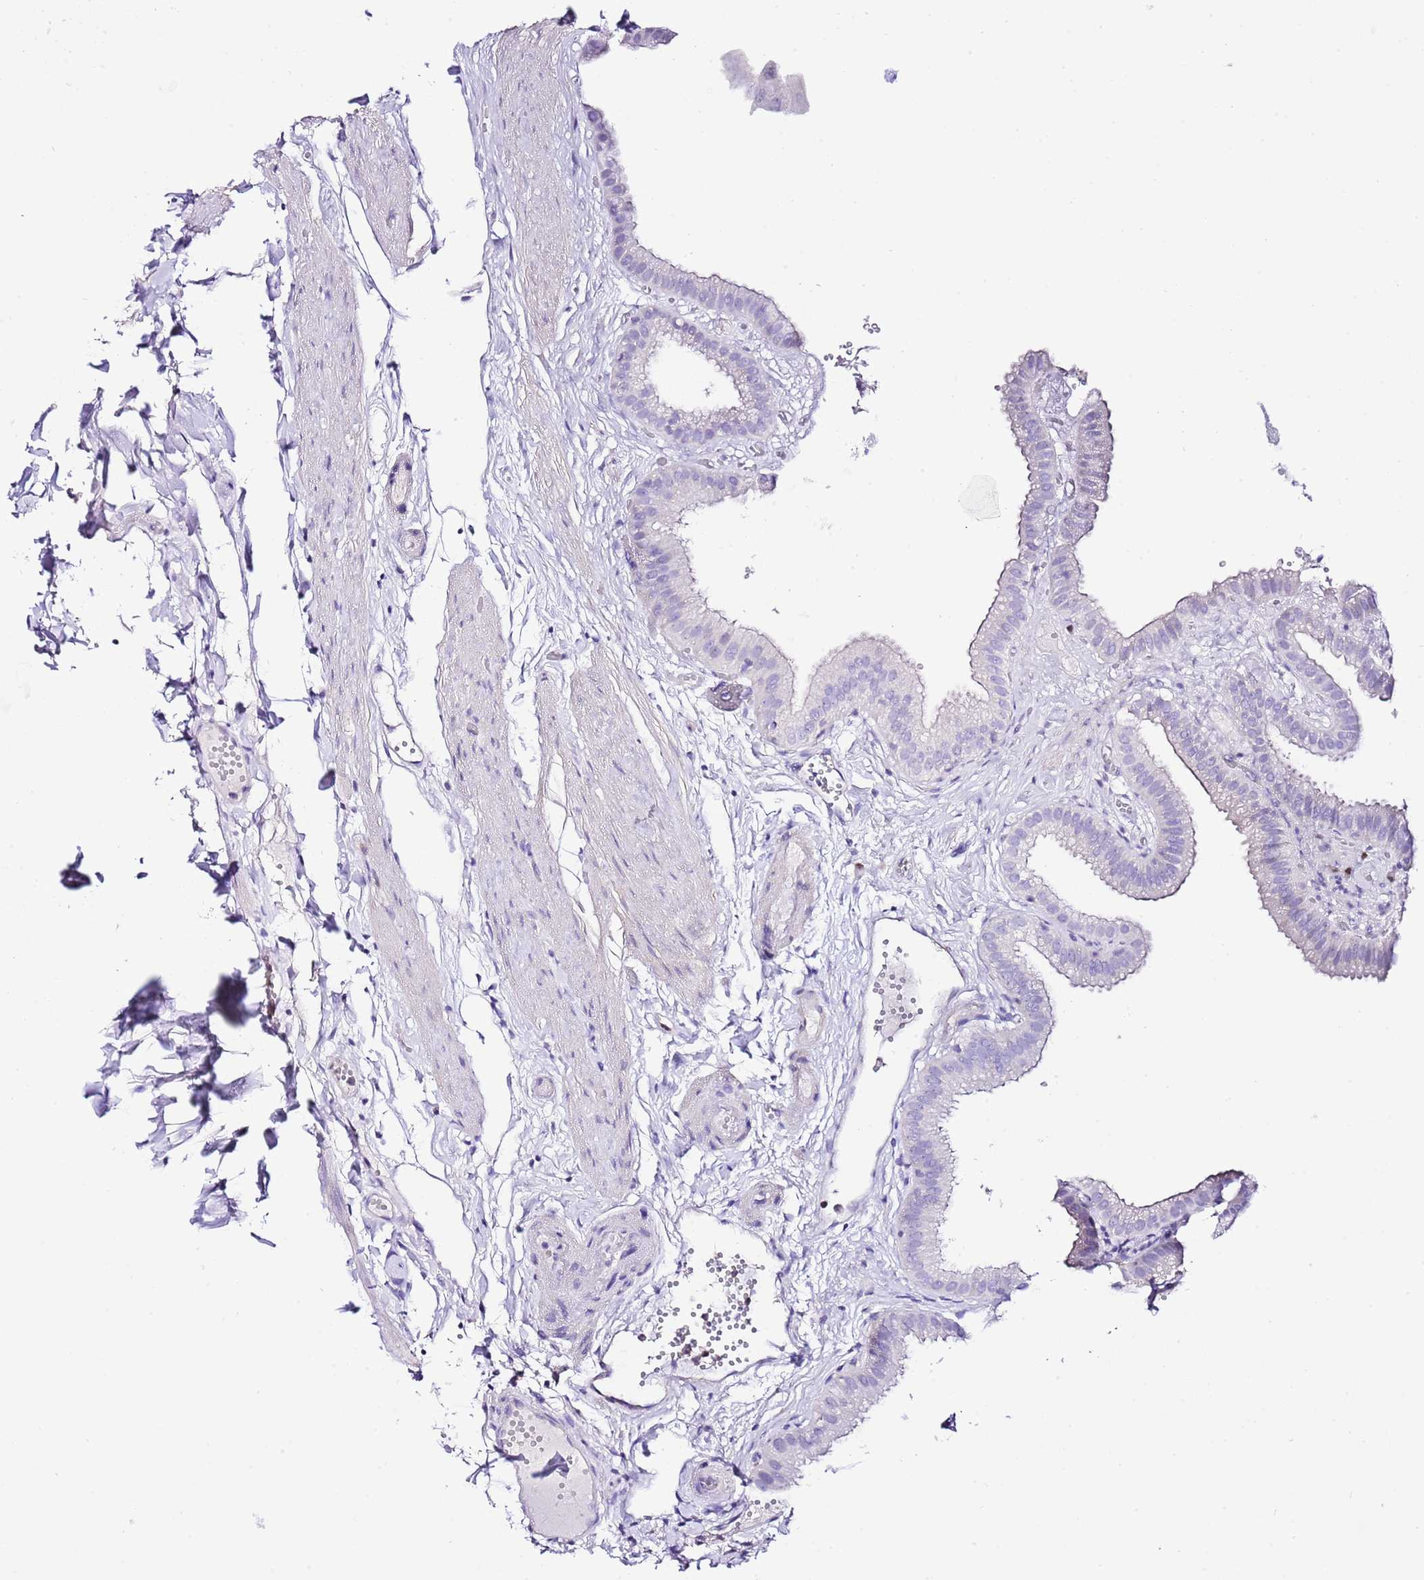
{"staining": {"intensity": "negative", "quantity": "none", "location": "none"}, "tissue": "gallbladder", "cell_type": "Glandular cells", "image_type": "normal", "snomed": [{"axis": "morphology", "description": "Normal tissue, NOS"}, {"axis": "topography", "description": "Gallbladder"}], "caption": "Immunohistochemistry (IHC) photomicrograph of benign gallbladder: gallbladder stained with DAB reveals no significant protein expression in glandular cells.", "gene": "BHLHA15", "patient": {"sex": "female", "age": 61}}